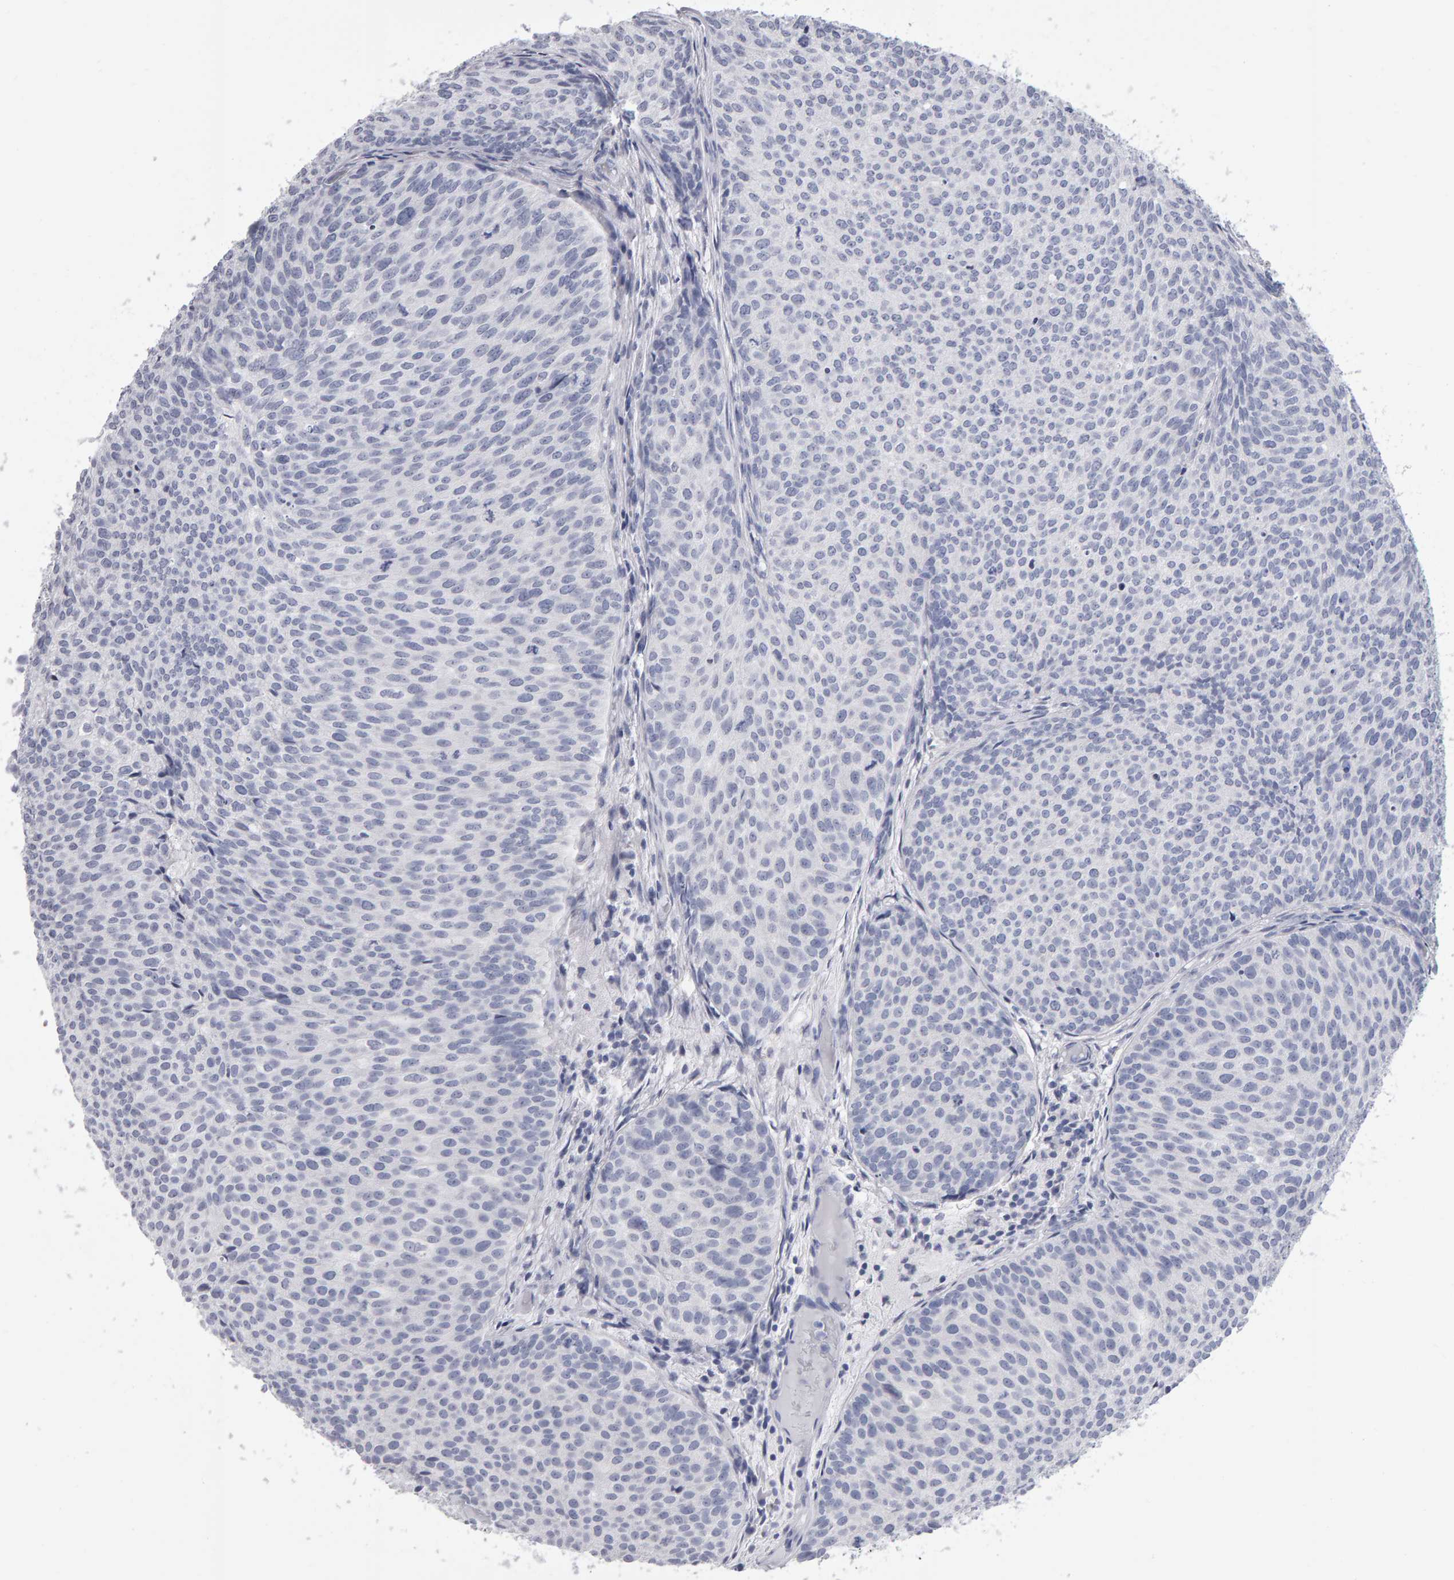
{"staining": {"intensity": "negative", "quantity": "none", "location": "none"}, "tissue": "urothelial cancer", "cell_type": "Tumor cells", "image_type": "cancer", "snomed": [{"axis": "morphology", "description": "Urothelial carcinoma, Low grade"}, {"axis": "topography", "description": "Urinary bladder"}], "caption": "Immunohistochemical staining of urothelial carcinoma (low-grade) displays no significant staining in tumor cells.", "gene": "NCDN", "patient": {"sex": "male", "age": 86}}